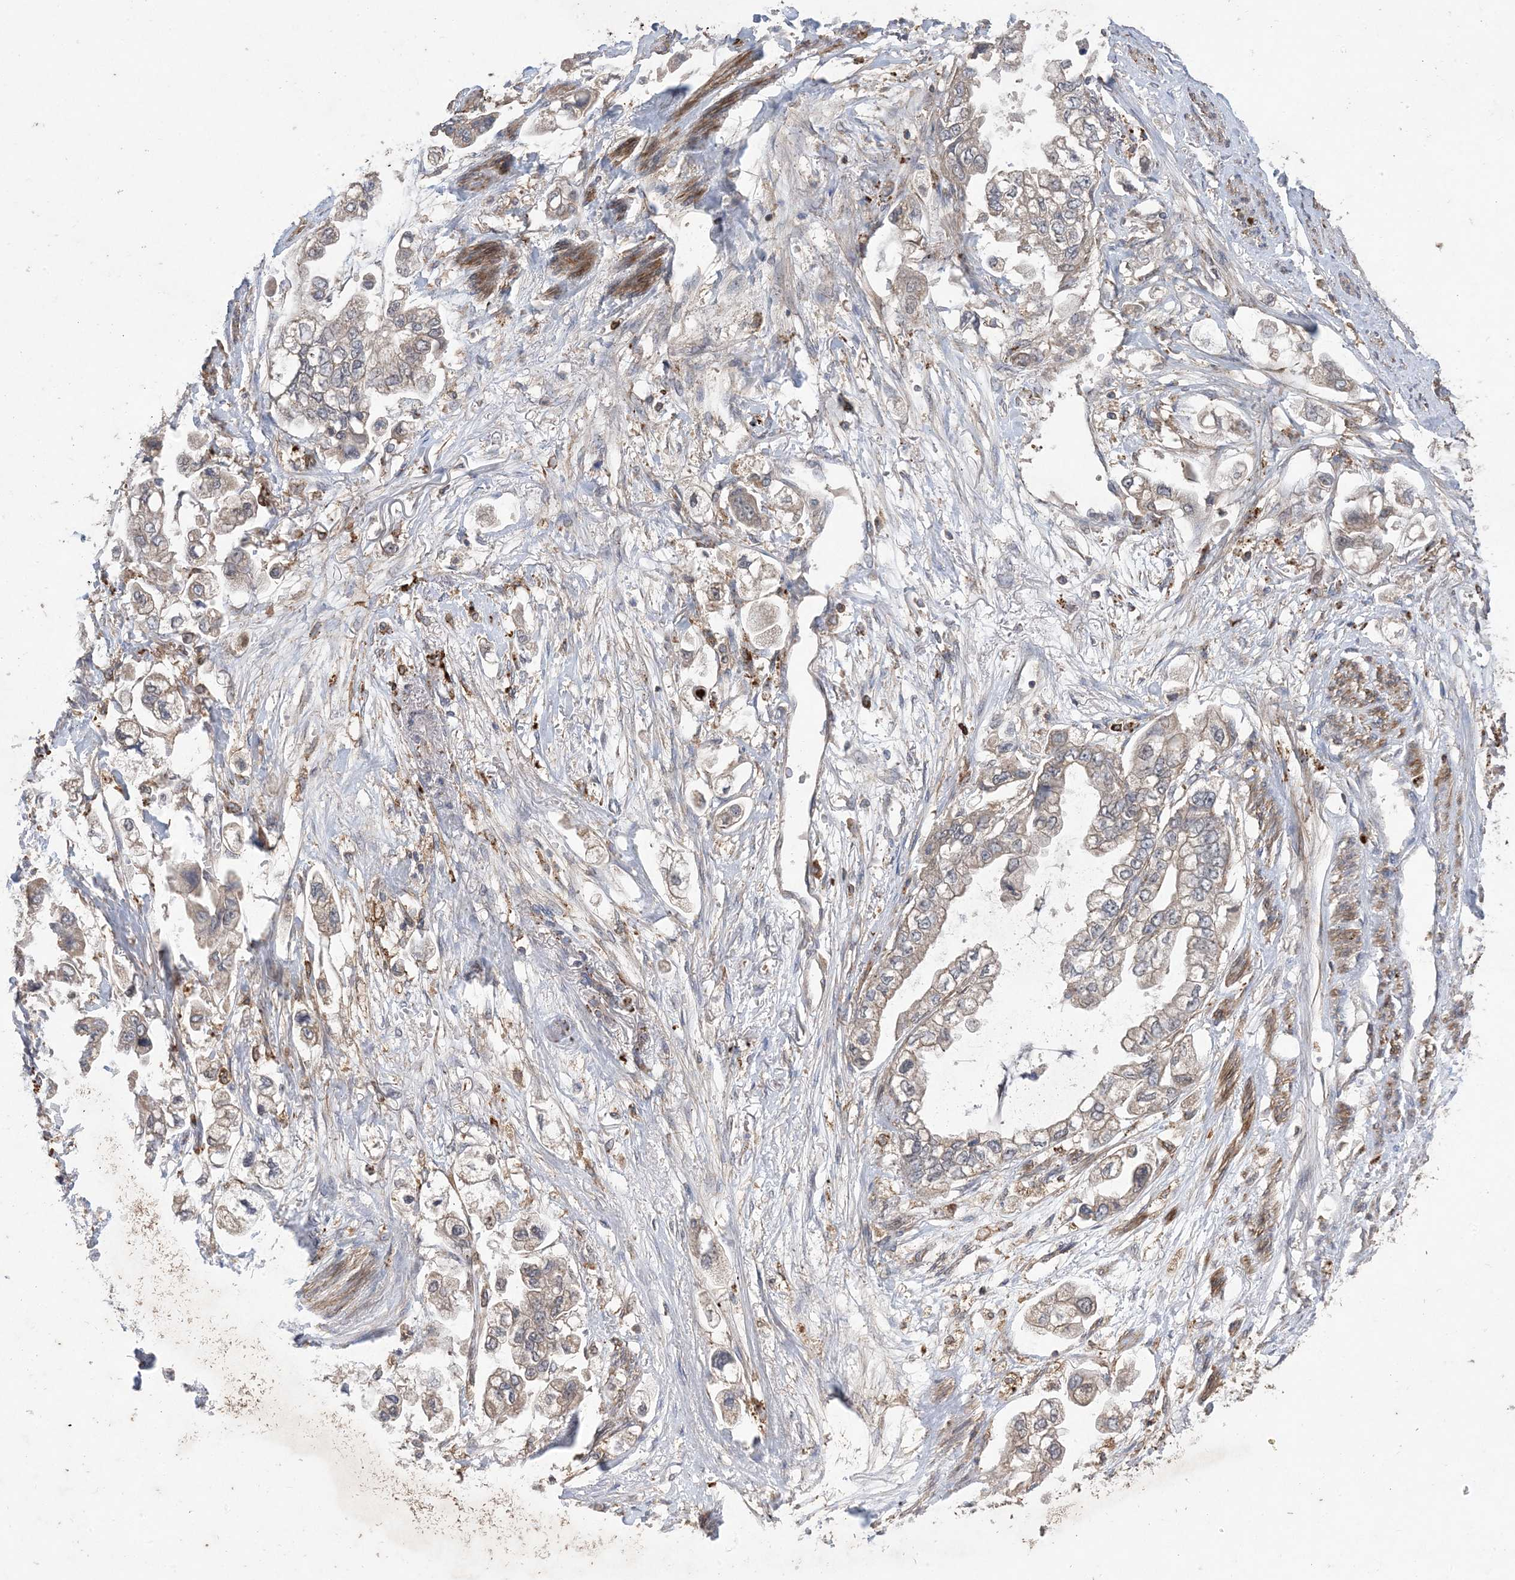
{"staining": {"intensity": "weak", "quantity": "25%-75%", "location": "cytoplasmic/membranous"}, "tissue": "stomach cancer", "cell_type": "Tumor cells", "image_type": "cancer", "snomed": [{"axis": "morphology", "description": "Adenocarcinoma, NOS"}, {"axis": "topography", "description": "Stomach"}], "caption": "DAB (3,3'-diaminobenzidine) immunohistochemical staining of adenocarcinoma (stomach) reveals weak cytoplasmic/membranous protein expression in about 25%-75% of tumor cells.", "gene": "MASP2", "patient": {"sex": "male", "age": 62}}